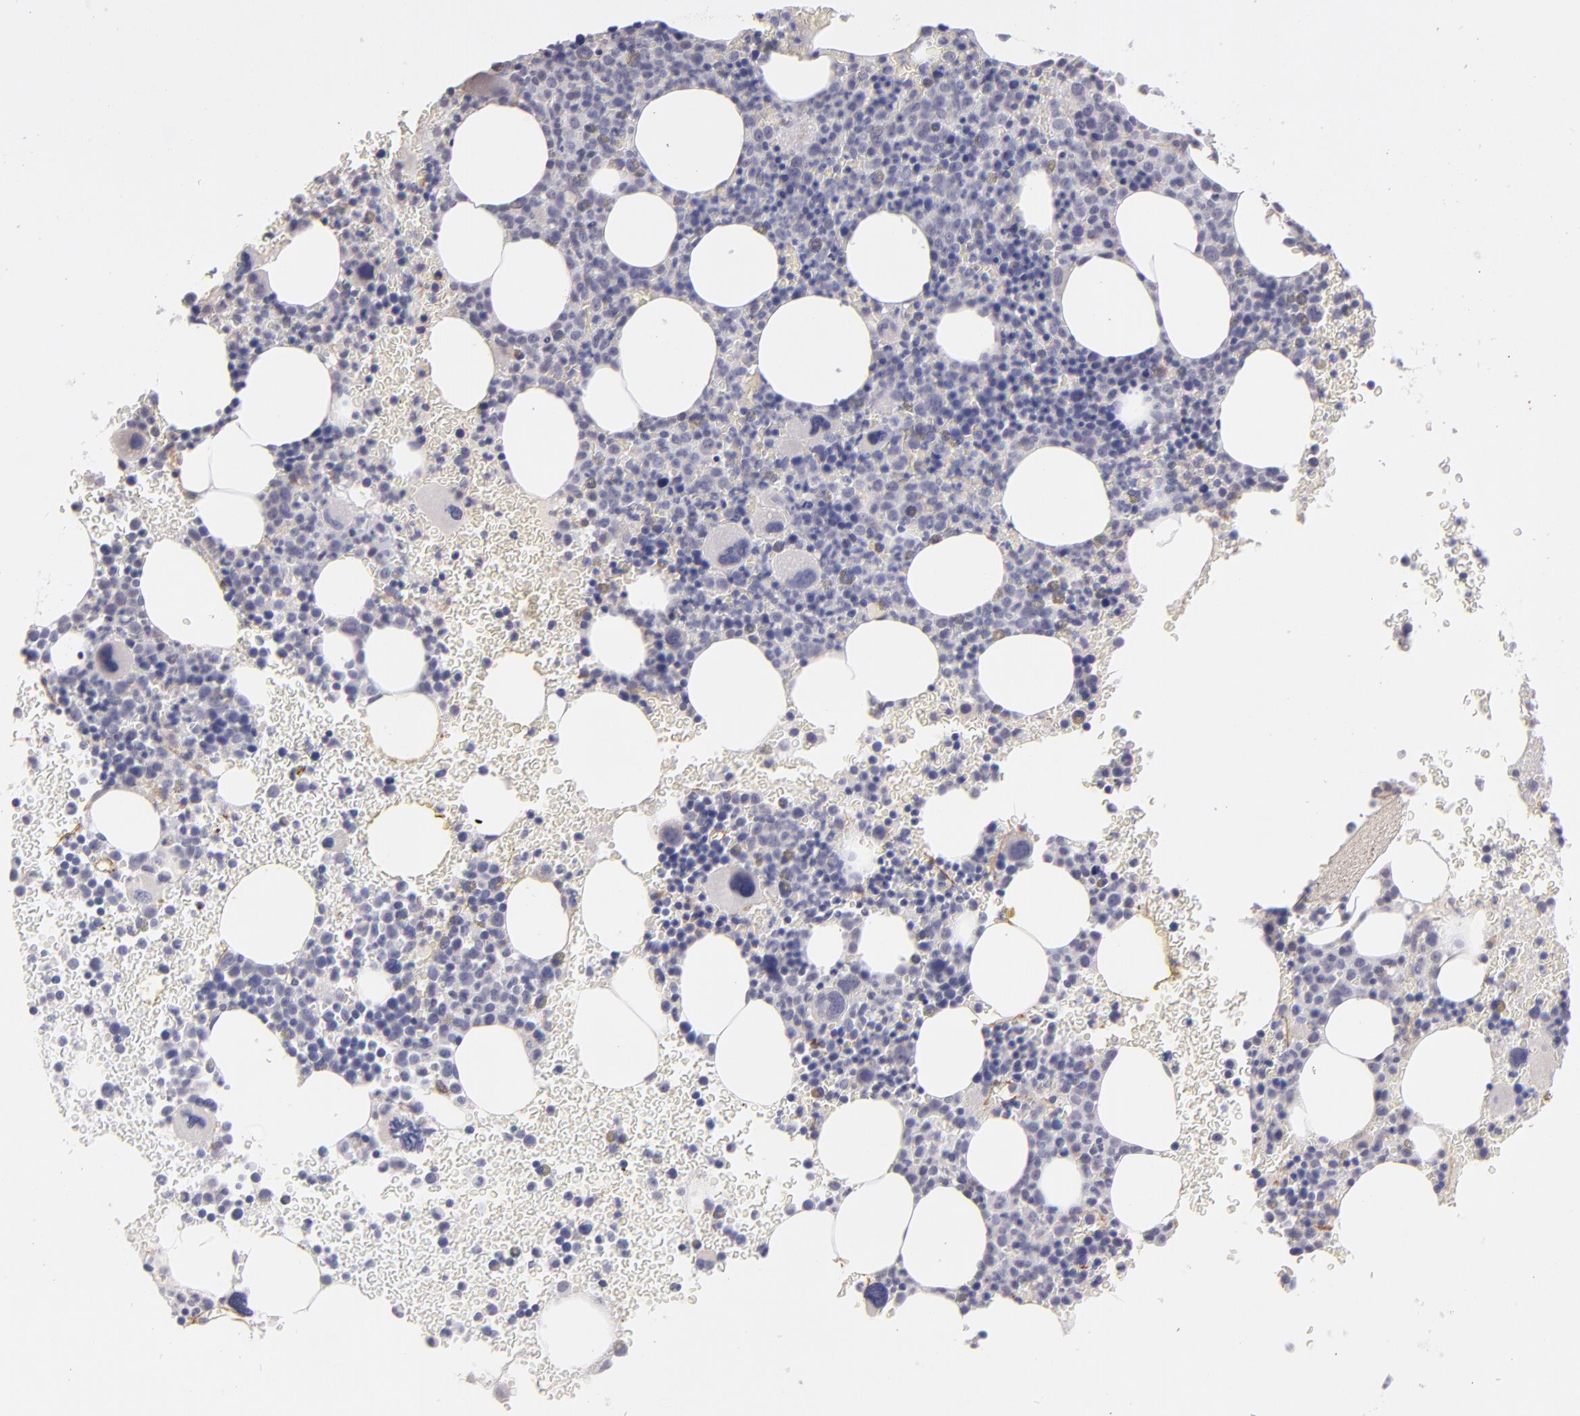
{"staining": {"intensity": "weak", "quantity": "<25%", "location": "cytoplasmic/membranous"}, "tissue": "bone marrow", "cell_type": "Hematopoietic cells", "image_type": "normal", "snomed": [{"axis": "morphology", "description": "Normal tissue, NOS"}, {"axis": "topography", "description": "Bone marrow"}], "caption": "Histopathology image shows no significant protein staining in hematopoietic cells of unremarkable bone marrow.", "gene": "THBD", "patient": {"sex": "male", "age": 68}}